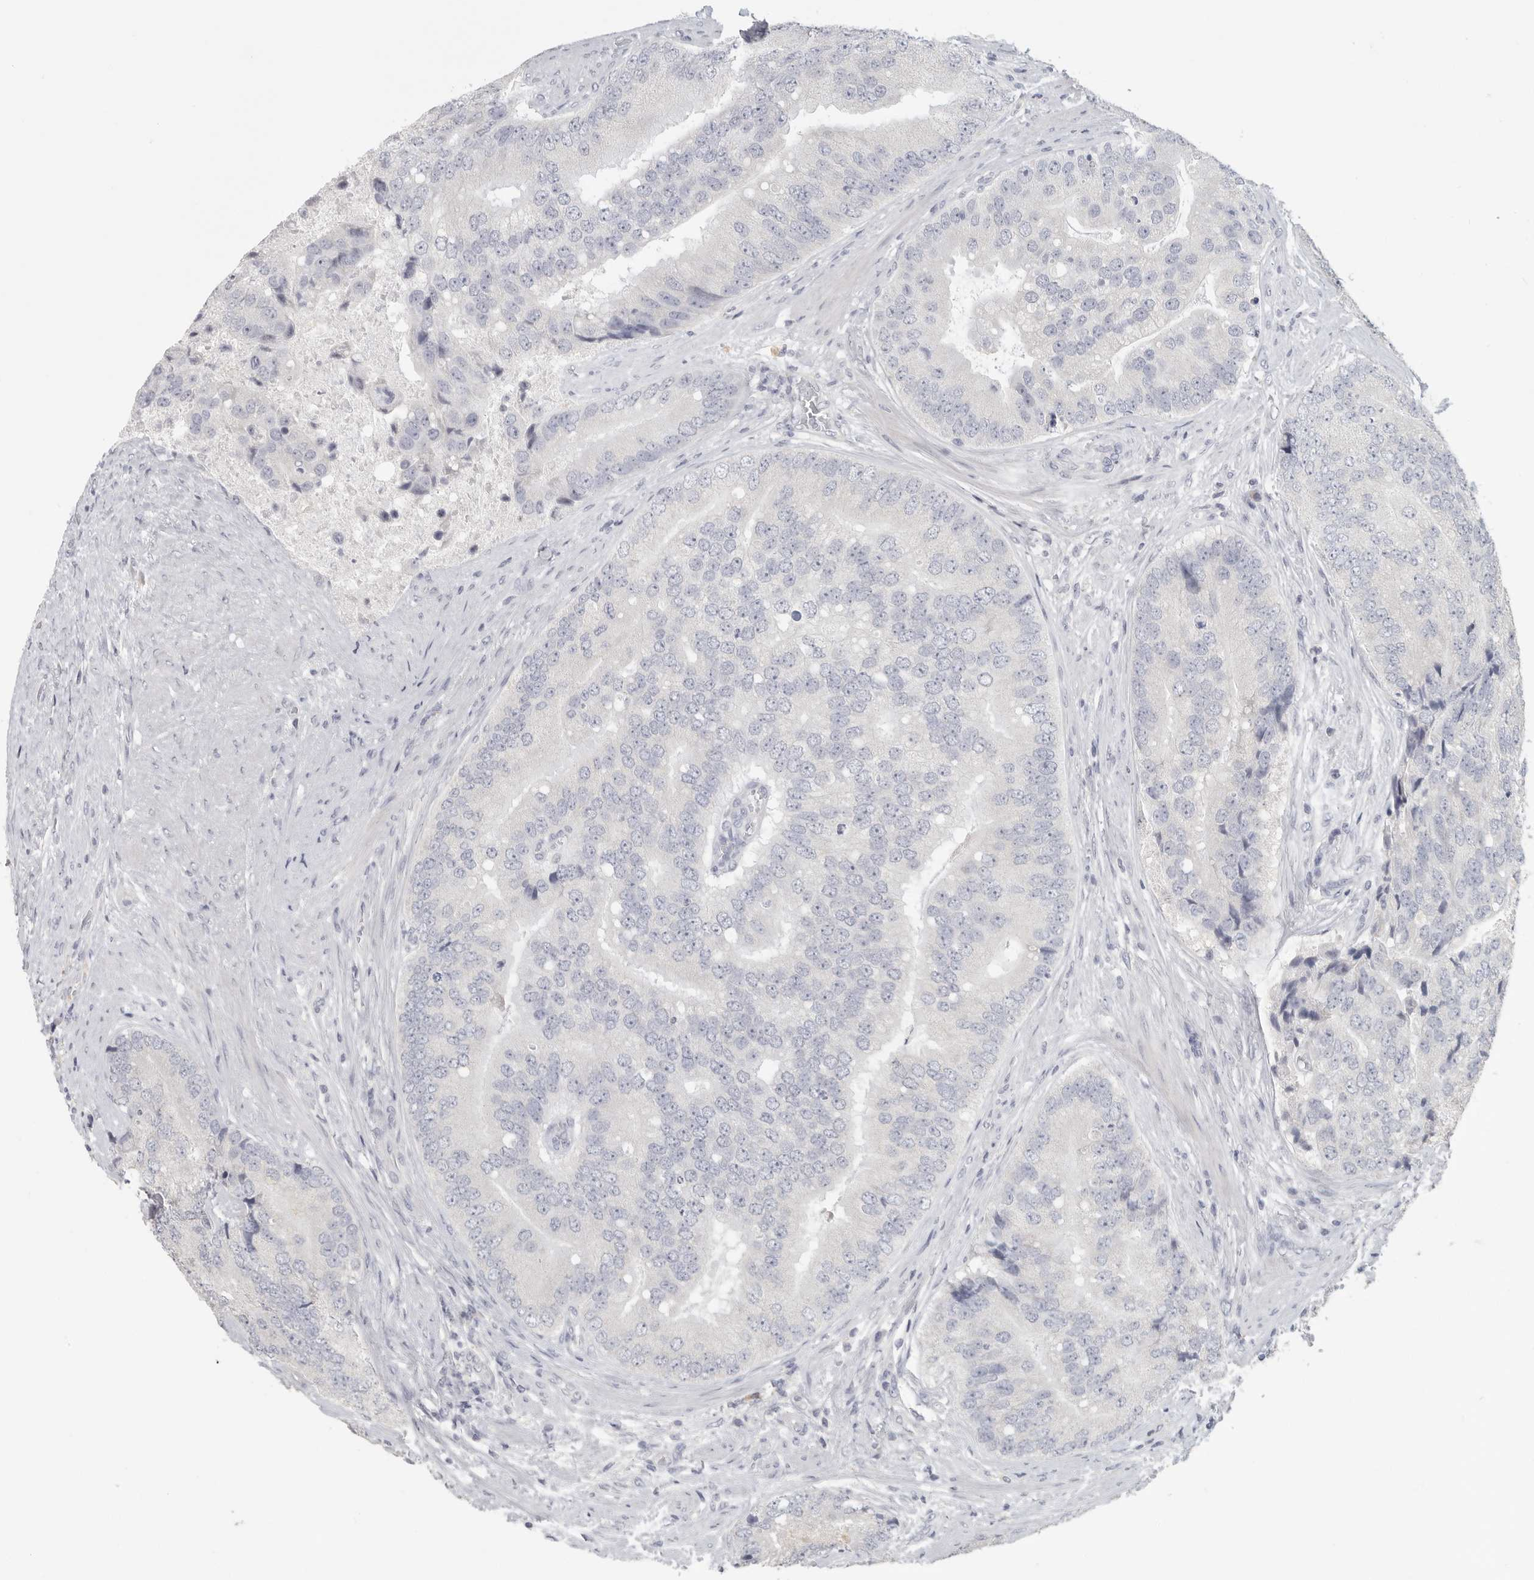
{"staining": {"intensity": "negative", "quantity": "none", "location": "none"}, "tissue": "prostate cancer", "cell_type": "Tumor cells", "image_type": "cancer", "snomed": [{"axis": "morphology", "description": "Adenocarcinoma, High grade"}, {"axis": "topography", "description": "Prostate"}], "caption": "Protein analysis of prostate cancer exhibits no significant positivity in tumor cells. (Brightfield microscopy of DAB immunohistochemistry at high magnification).", "gene": "DNAJC11", "patient": {"sex": "male", "age": 70}}